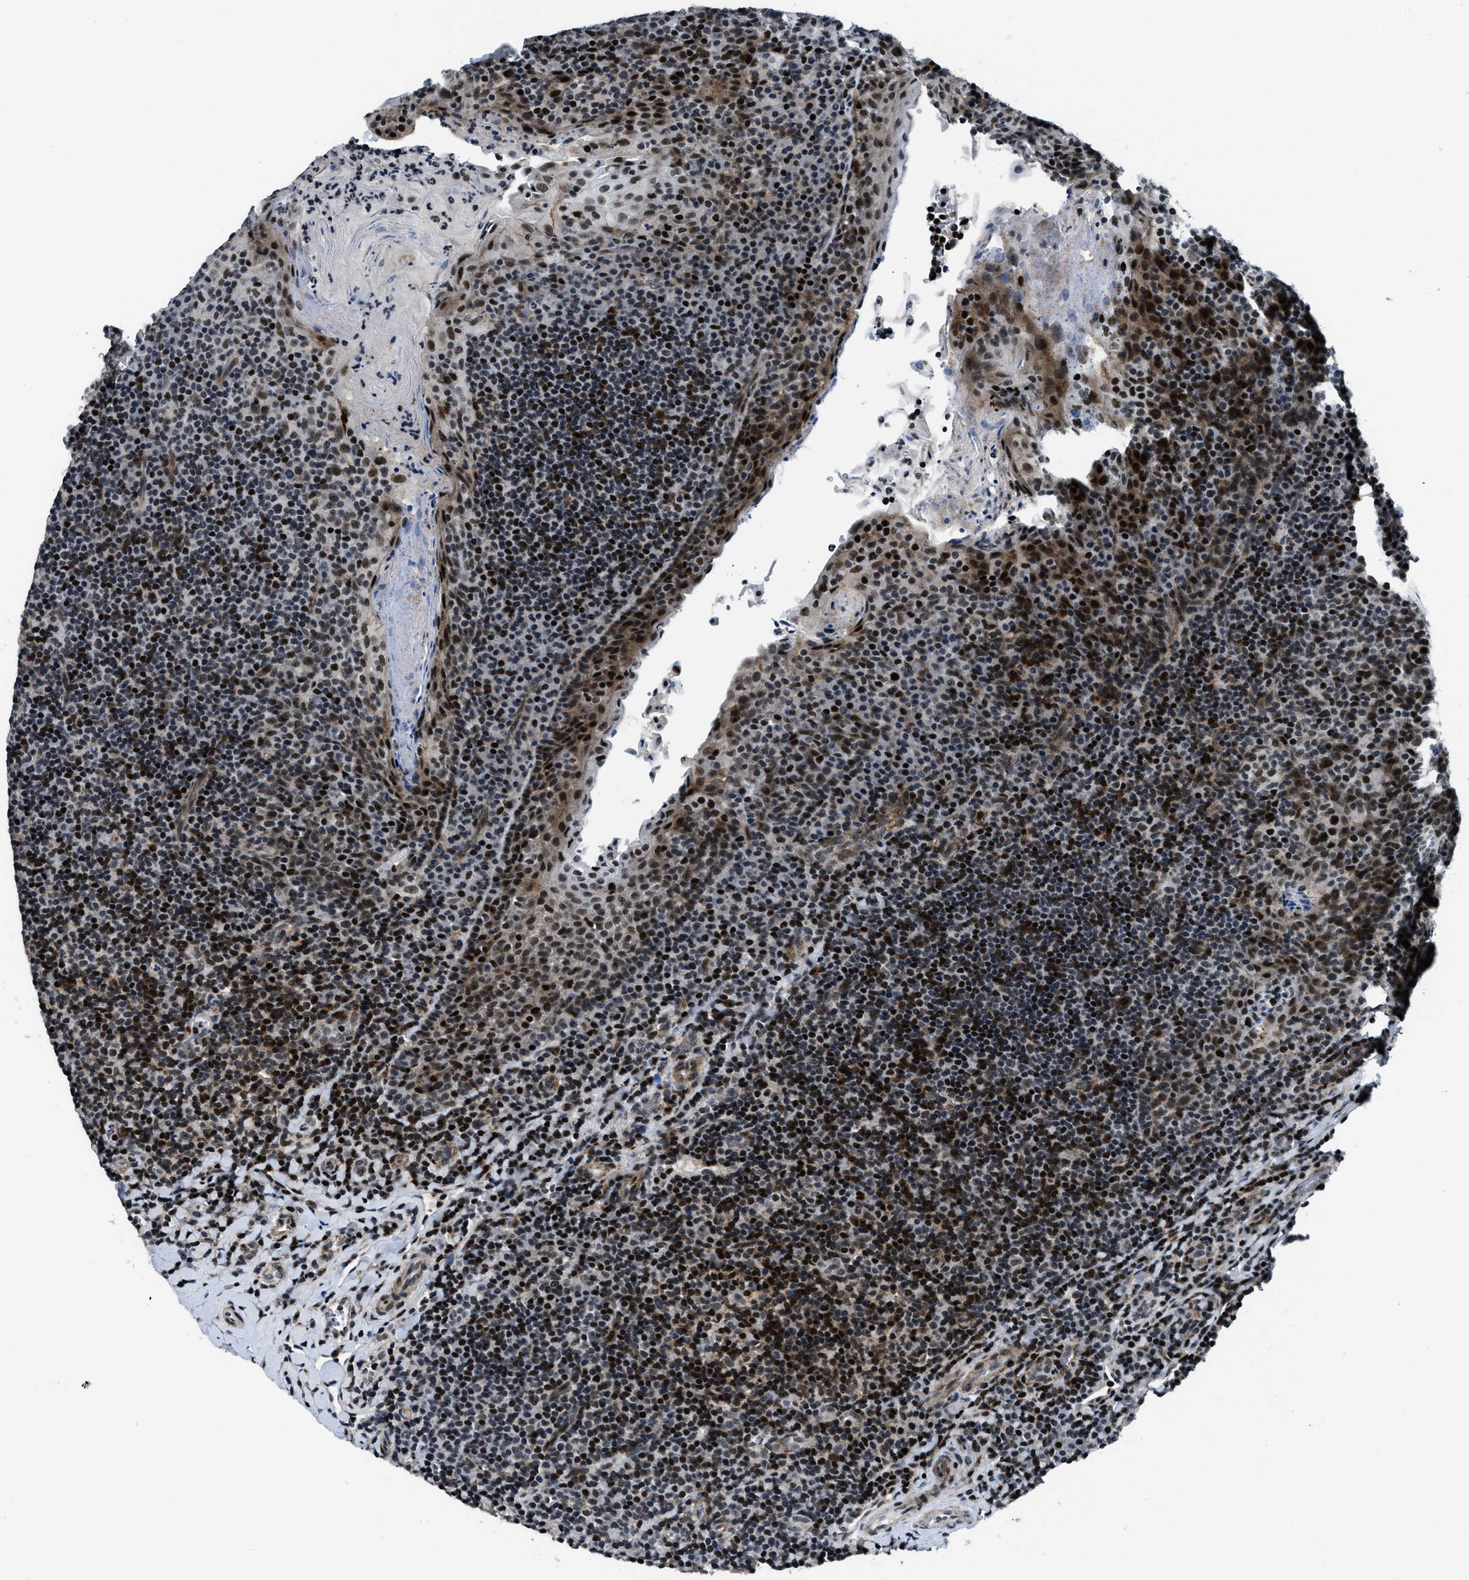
{"staining": {"intensity": "strong", "quantity": "25%-75%", "location": "nuclear"}, "tissue": "tonsil", "cell_type": "Germinal center cells", "image_type": "normal", "snomed": [{"axis": "morphology", "description": "Normal tissue, NOS"}, {"axis": "topography", "description": "Tonsil"}], "caption": "Strong nuclear protein expression is identified in about 25%-75% of germinal center cells in tonsil. The staining was performed using DAB (3,3'-diaminobenzidine), with brown indicating positive protein expression. Nuclei are stained blue with hematoxylin.", "gene": "SMARCB1", "patient": {"sex": "male", "age": 17}}